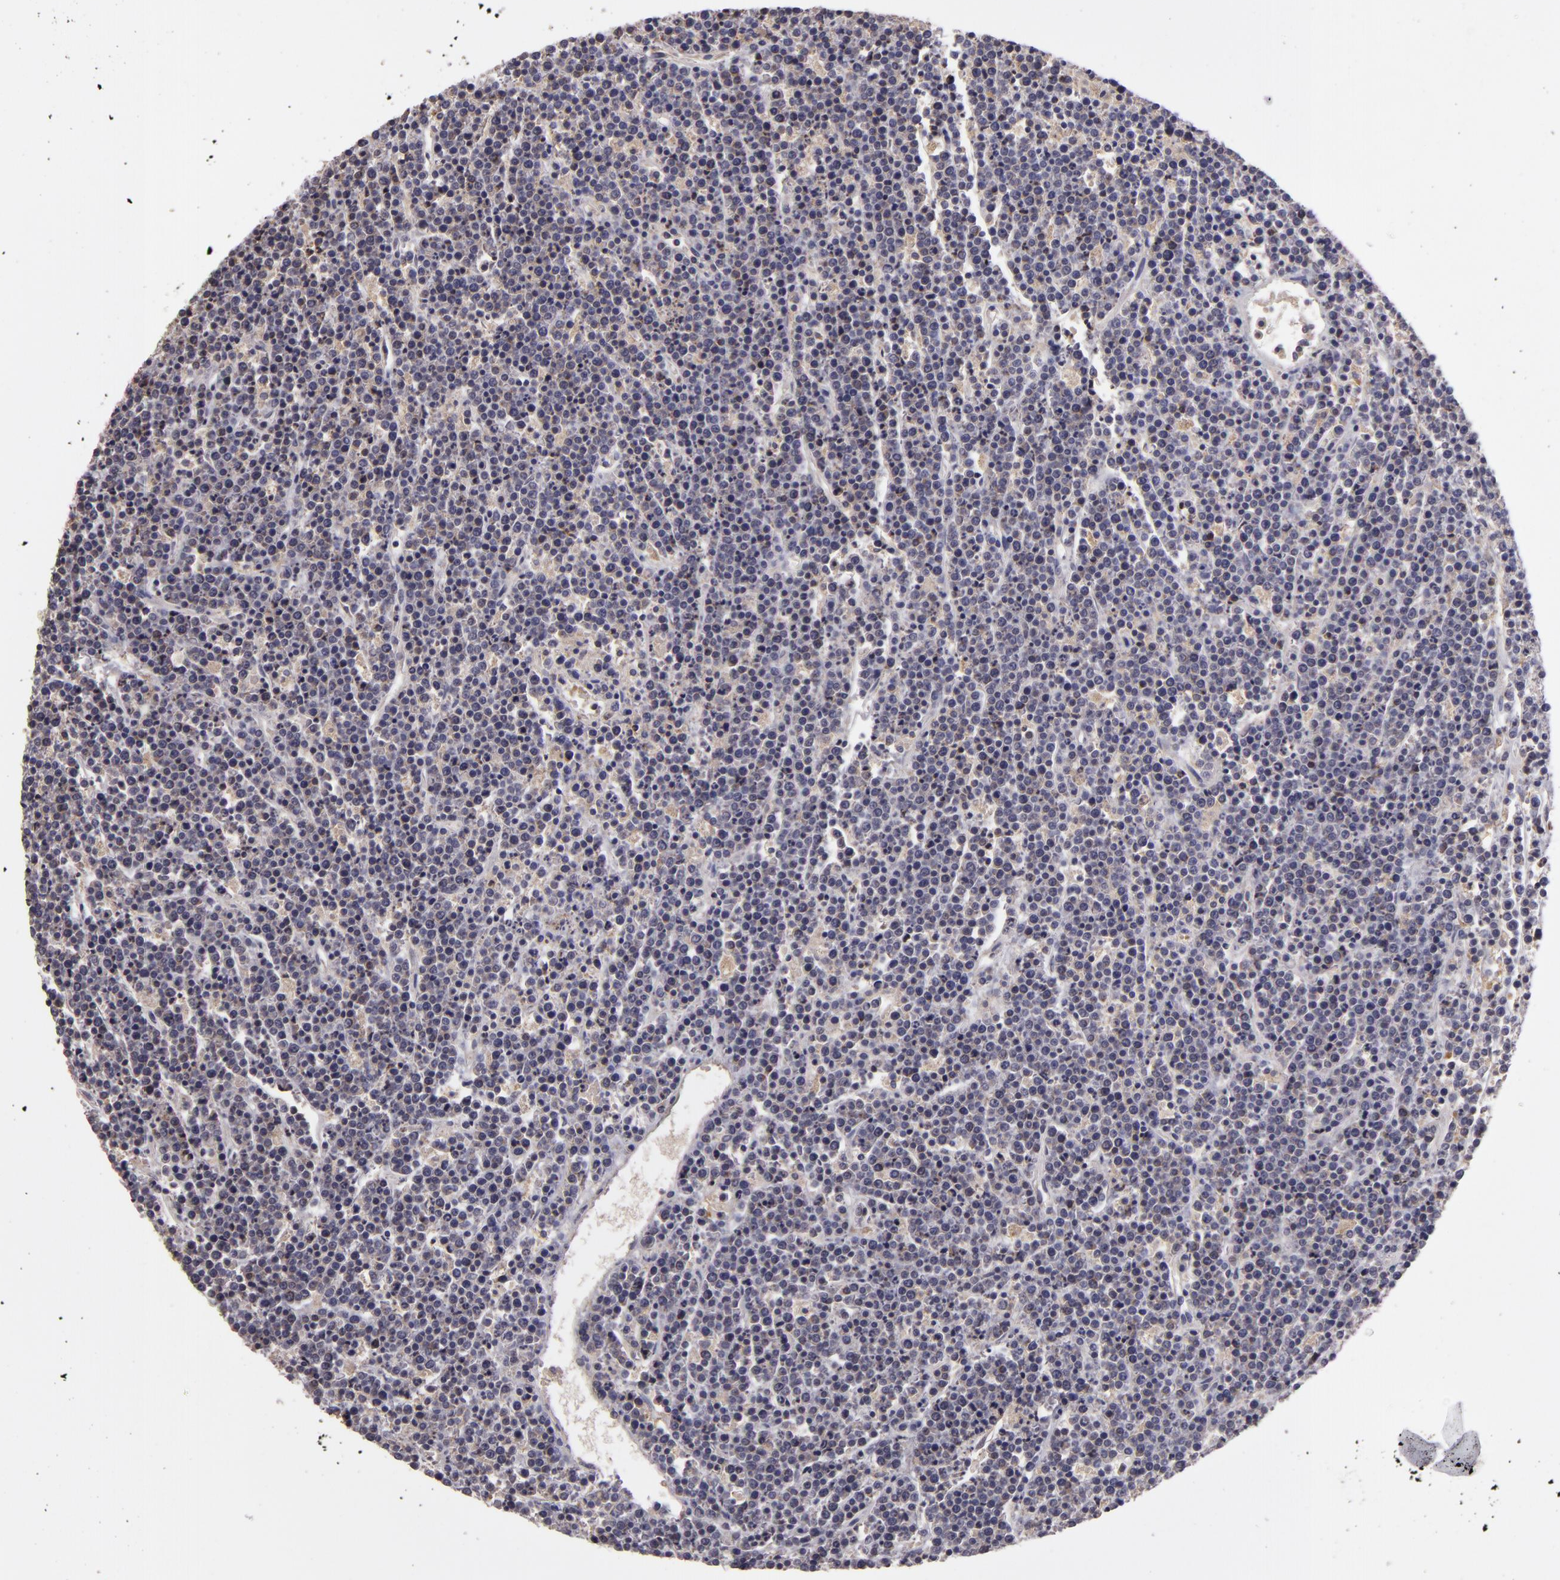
{"staining": {"intensity": "negative", "quantity": "none", "location": "none"}, "tissue": "lymphoma", "cell_type": "Tumor cells", "image_type": "cancer", "snomed": [{"axis": "morphology", "description": "Malignant lymphoma, non-Hodgkin's type, High grade"}, {"axis": "topography", "description": "Ovary"}], "caption": "IHC of human lymphoma demonstrates no expression in tumor cells.", "gene": "FHIT", "patient": {"sex": "female", "age": 56}}